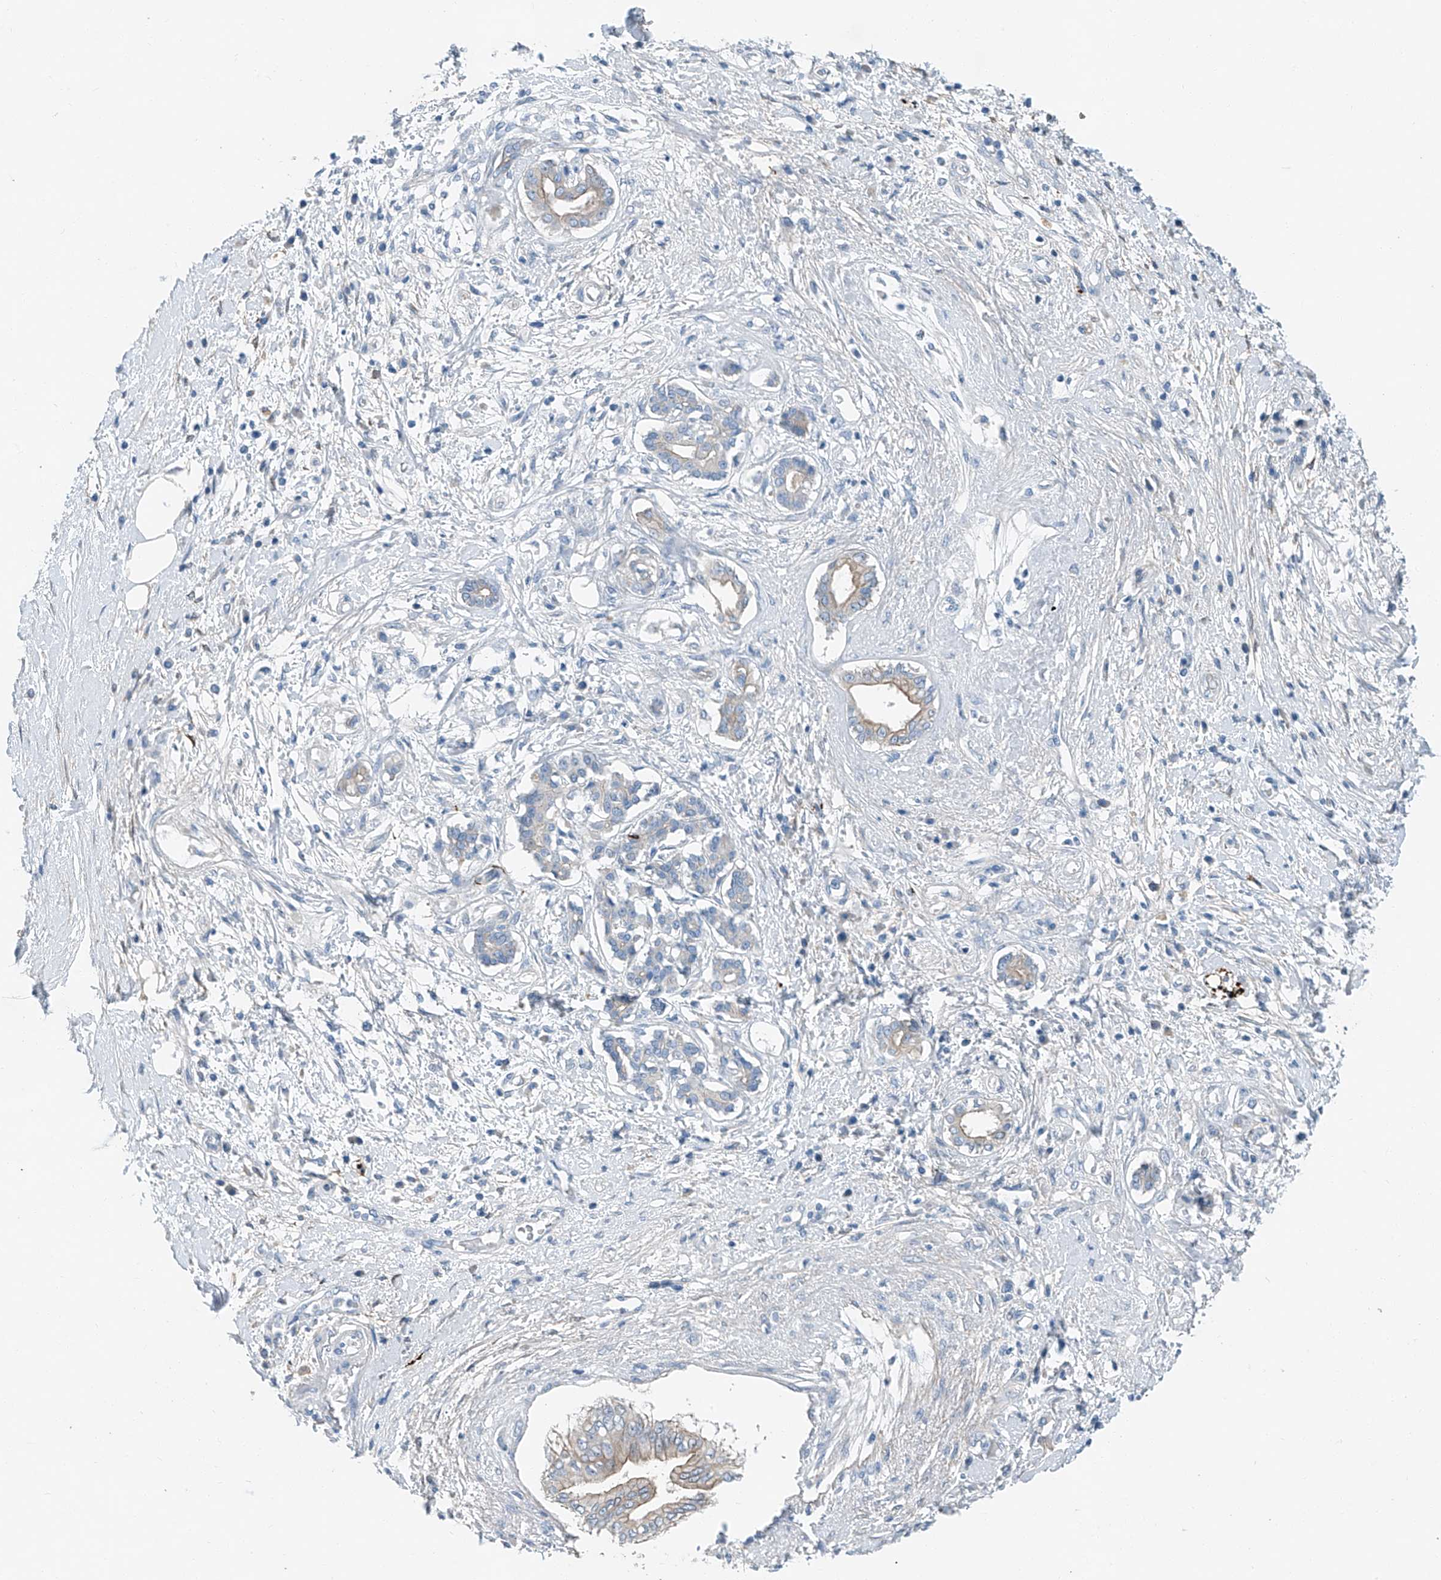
{"staining": {"intensity": "weak", "quantity": "25%-75%", "location": "cytoplasmic/membranous"}, "tissue": "pancreatic cancer", "cell_type": "Tumor cells", "image_type": "cancer", "snomed": [{"axis": "morphology", "description": "Adenocarcinoma, NOS"}, {"axis": "topography", "description": "Pancreas"}], "caption": "IHC of human adenocarcinoma (pancreatic) displays low levels of weak cytoplasmic/membranous expression in about 25%-75% of tumor cells. Nuclei are stained in blue.", "gene": "MDGA1", "patient": {"sex": "female", "age": 56}}